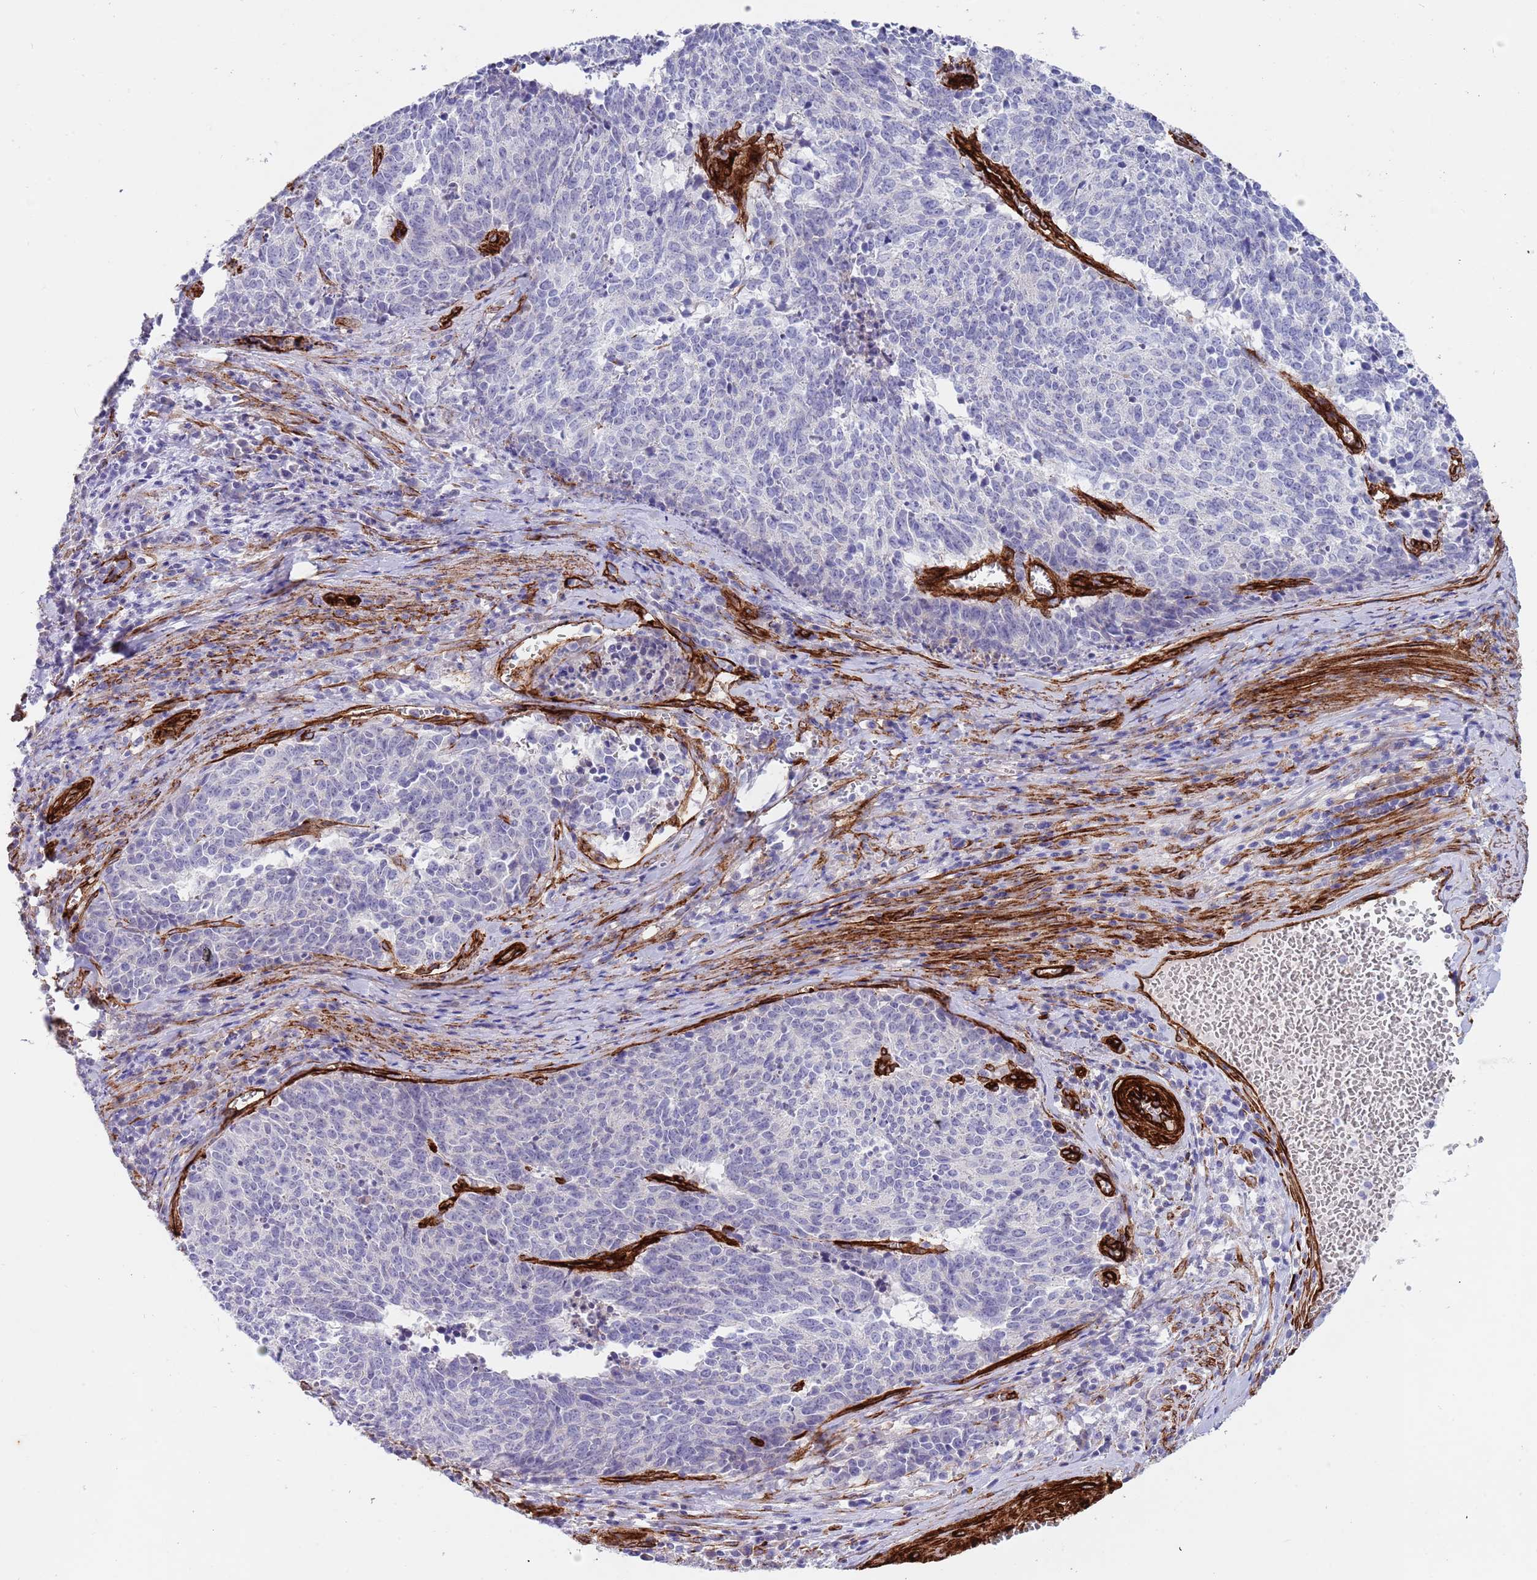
{"staining": {"intensity": "negative", "quantity": "none", "location": "none"}, "tissue": "cervical cancer", "cell_type": "Tumor cells", "image_type": "cancer", "snomed": [{"axis": "morphology", "description": "Squamous cell carcinoma, NOS"}, {"axis": "topography", "description": "Cervix"}], "caption": "This image is of cervical squamous cell carcinoma stained with IHC to label a protein in brown with the nuclei are counter-stained blue. There is no positivity in tumor cells.", "gene": "CAV2", "patient": {"sex": "female", "age": 29}}